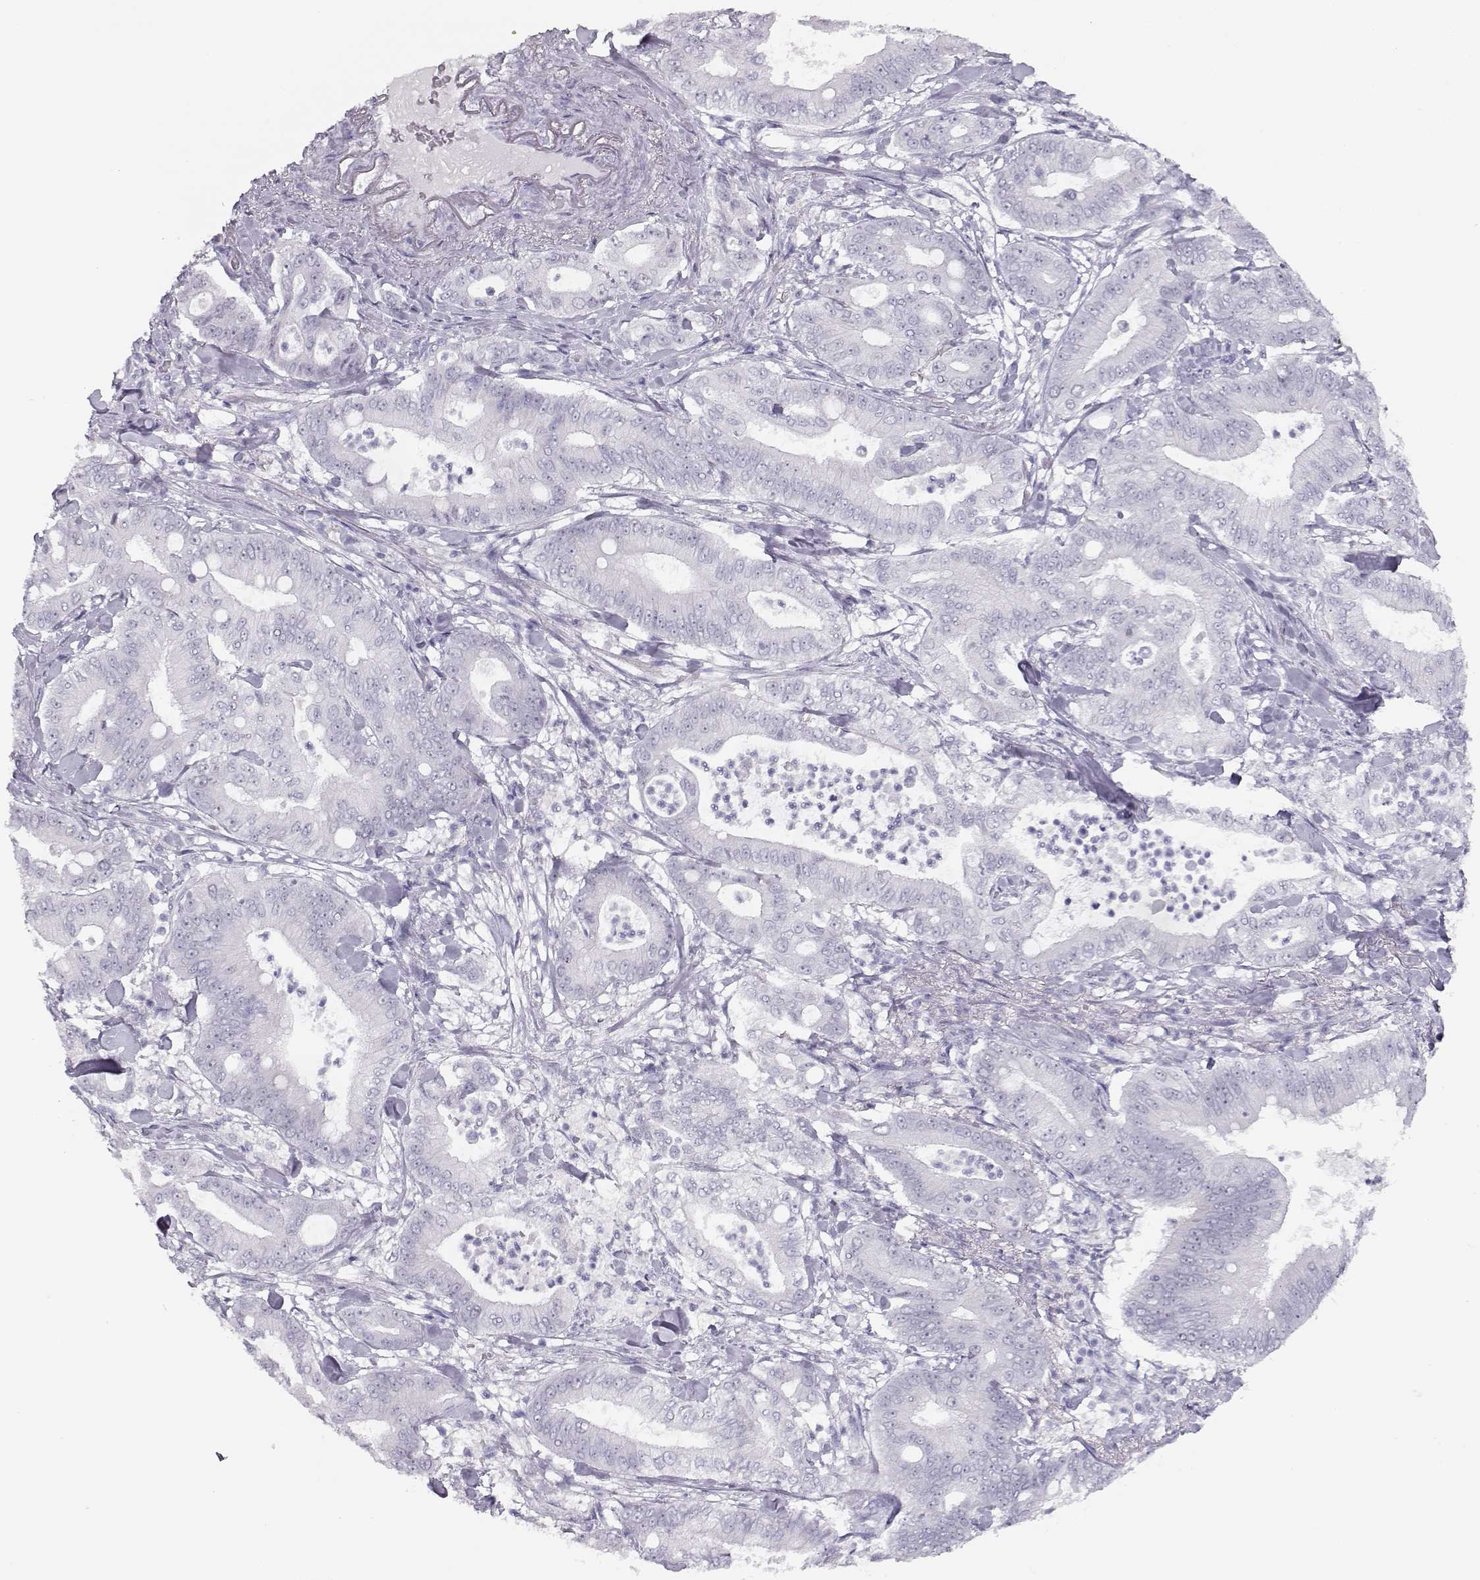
{"staining": {"intensity": "negative", "quantity": "none", "location": "none"}, "tissue": "pancreatic cancer", "cell_type": "Tumor cells", "image_type": "cancer", "snomed": [{"axis": "morphology", "description": "Adenocarcinoma, NOS"}, {"axis": "topography", "description": "Pancreas"}], "caption": "The IHC image has no significant positivity in tumor cells of pancreatic cancer (adenocarcinoma) tissue.", "gene": "IMPG1", "patient": {"sex": "male", "age": 71}}